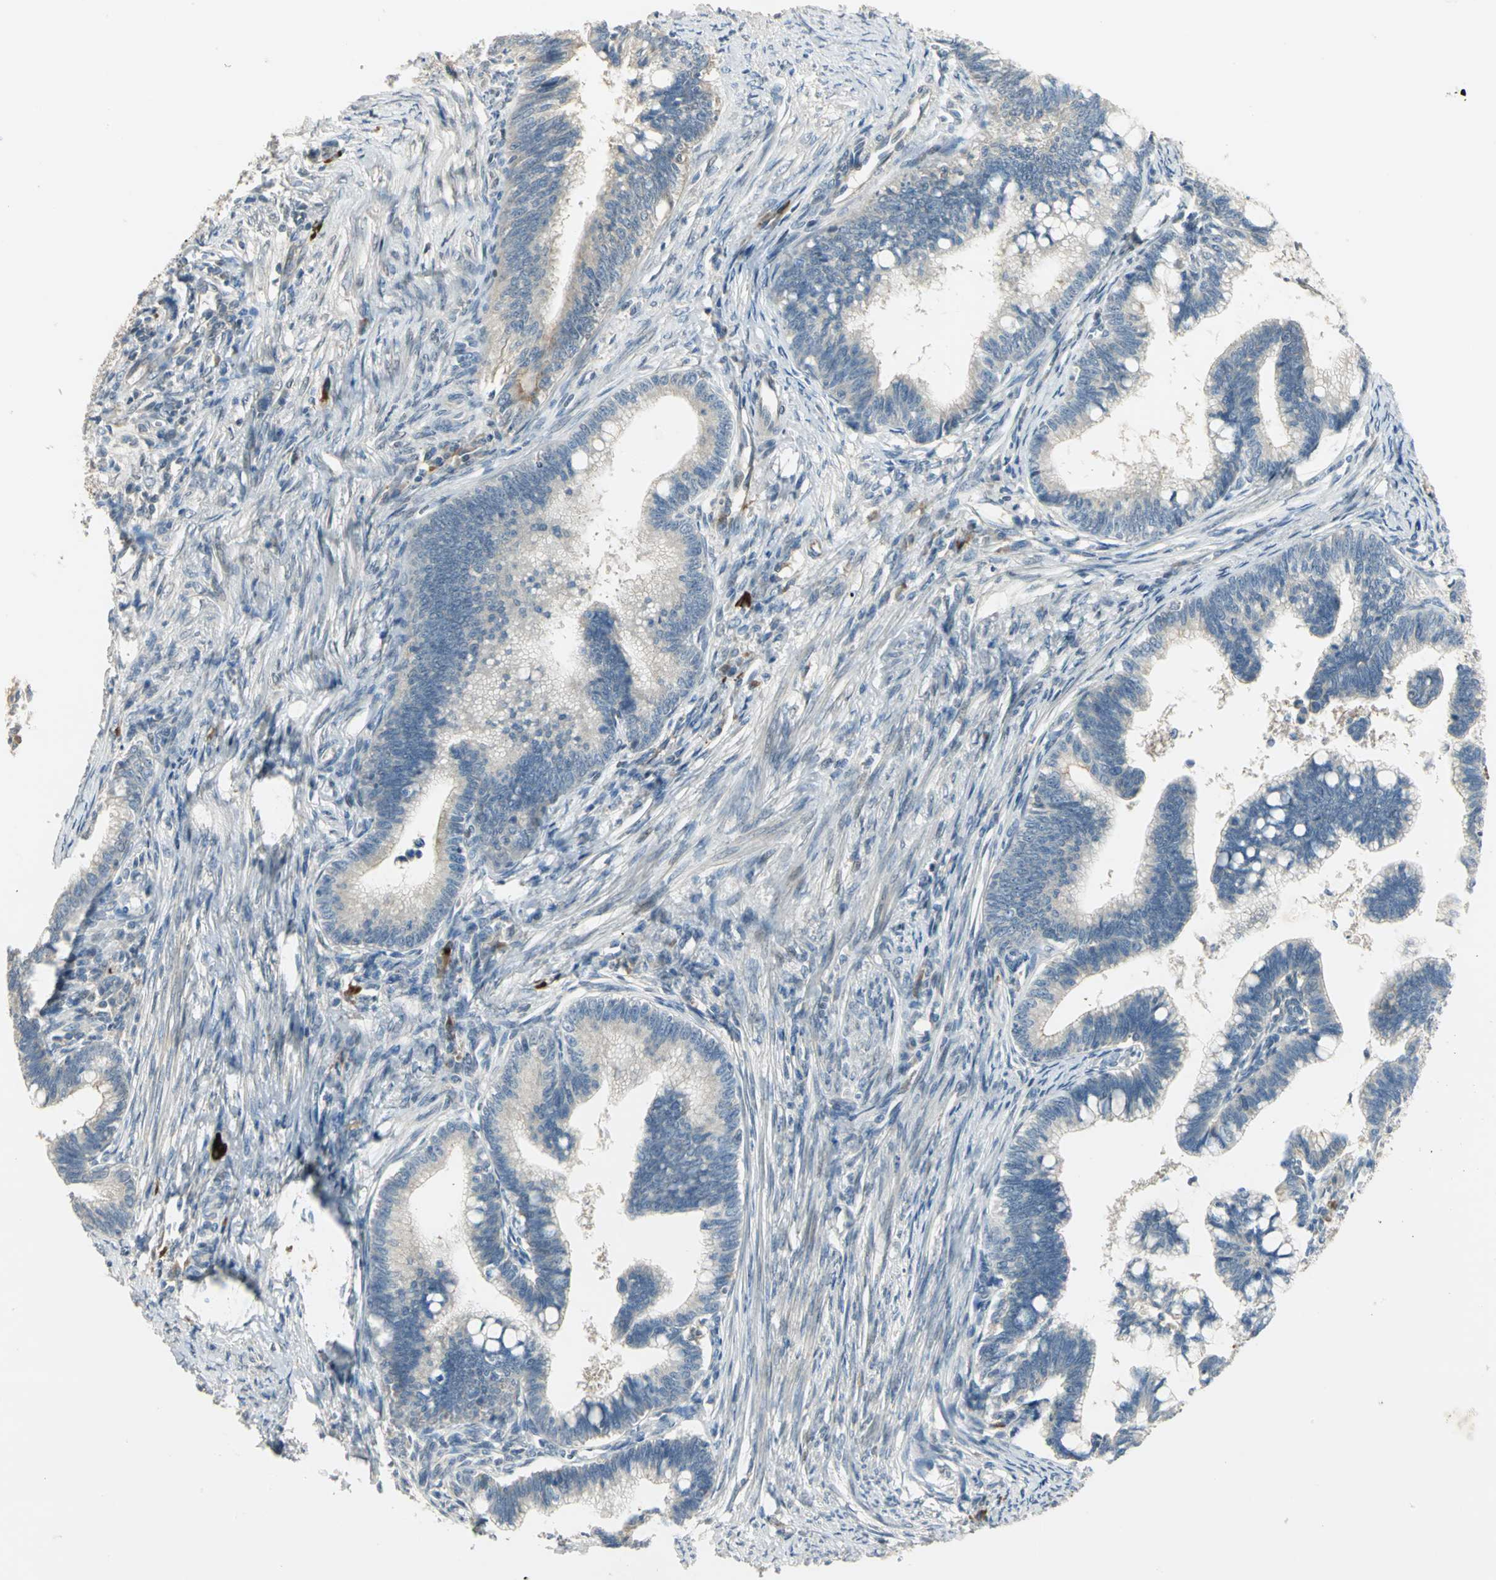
{"staining": {"intensity": "negative", "quantity": "none", "location": "none"}, "tissue": "cervical cancer", "cell_type": "Tumor cells", "image_type": "cancer", "snomed": [{"axis": "morphology", "description": "Adenocarcinoma, NOS"}, {"axis": "topography", "description": "Cervix"}], "caption": "An IHC photomicrograph of cervical cancer (adenocarcinoma) is shown. There is no staining in tumor cells of cervical cancer (adenocarcinoma).", "gene": "PROC", "patient": {"sex": "female", "age": 36}}